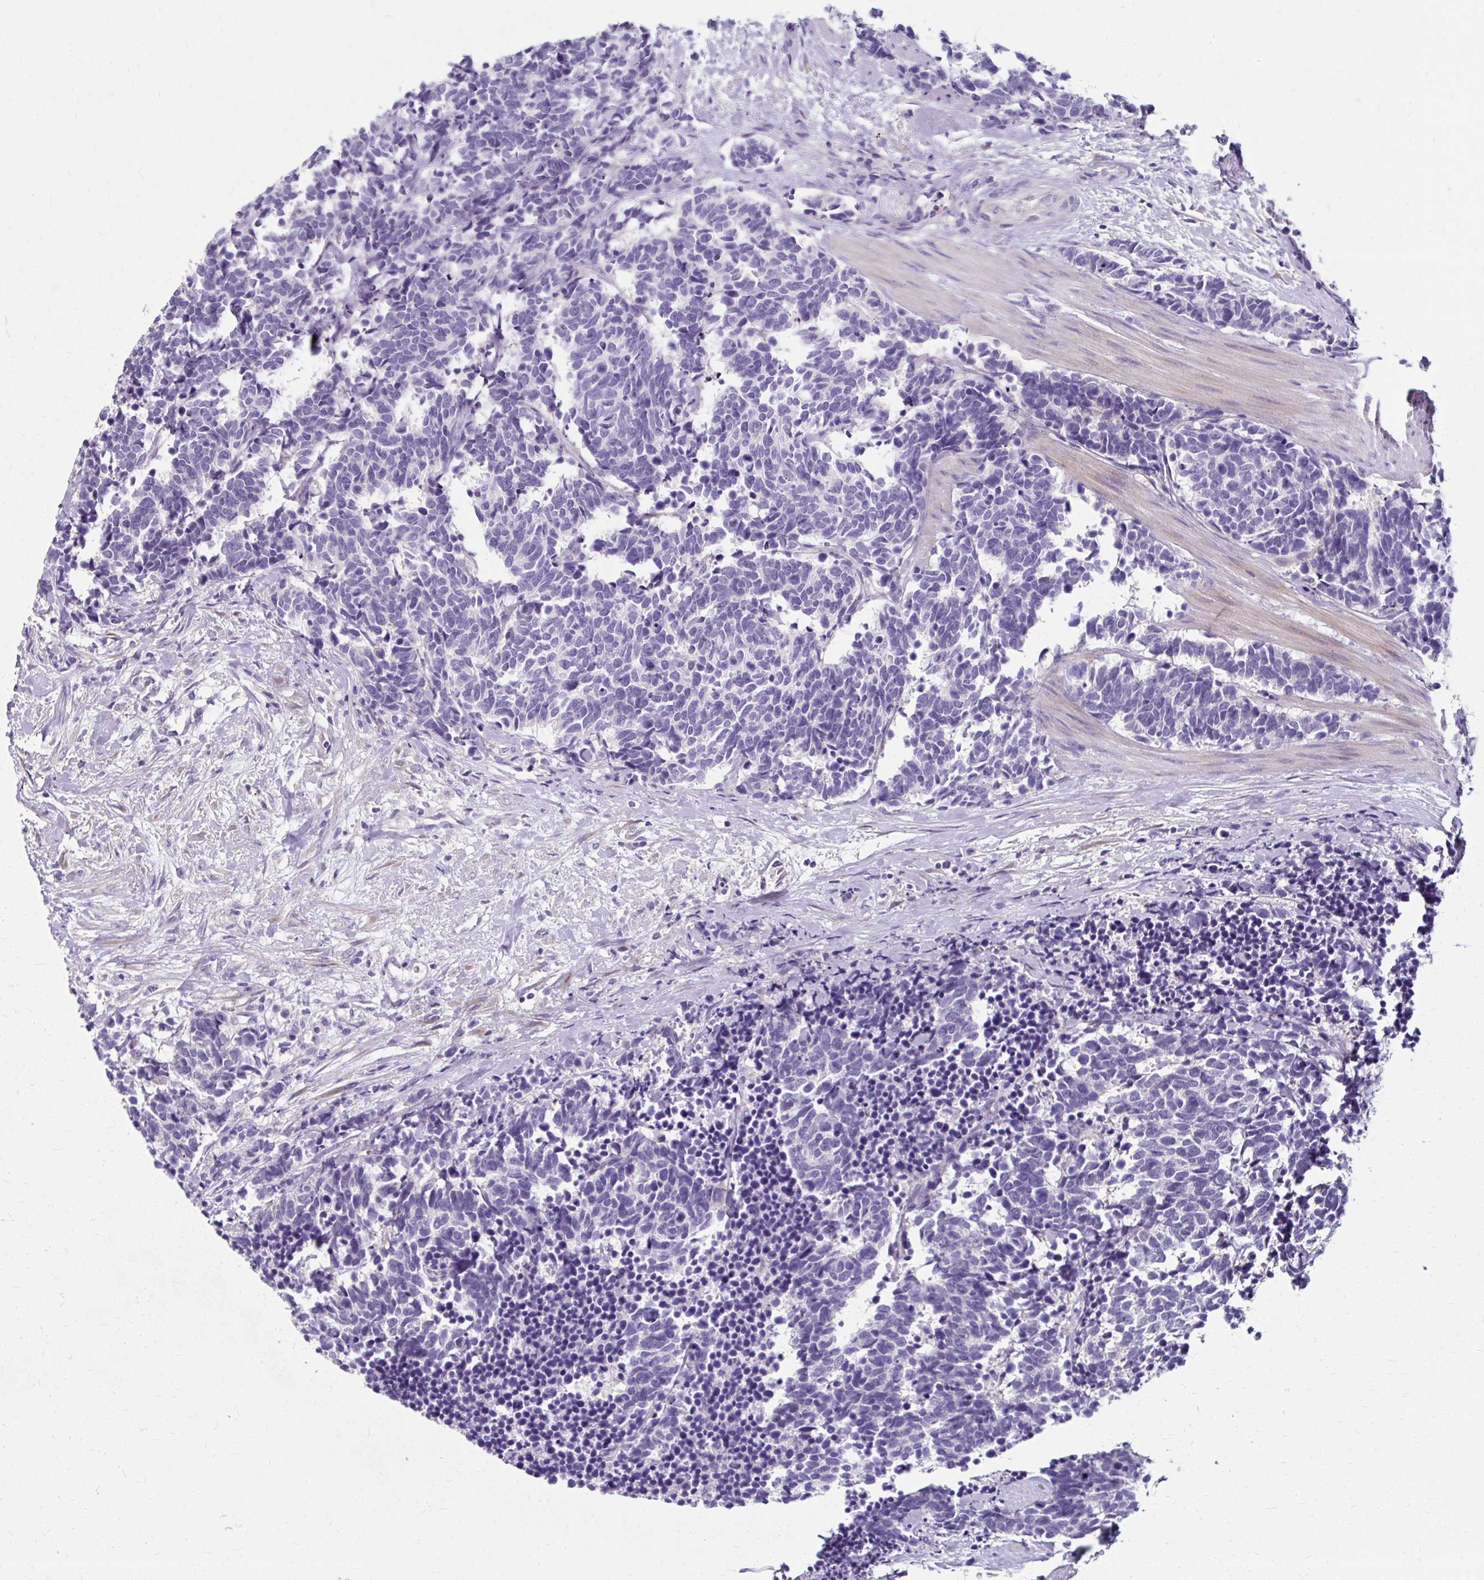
{"staining": {"intensity": "negative", "quantity": "none", "location": "none"}, "tissue": "carcinoid", "cell_type": "Tumor cells", "image_type": "cancer", "snomed": [{"axis": "morphology", "description": "Carcinoma, NOS"}, {"axis": "morphology", "description": "Carcinoid, malignant, NOS"}, {"axis": "topography", "description": "Prostate"}], "caption": "The IHC photomicrograph has no significant positivity in tumor cells of carcinoid (malignant) tissue.", "gene": "ZNF555", "patient": {"sex": "male", "age": 57}}